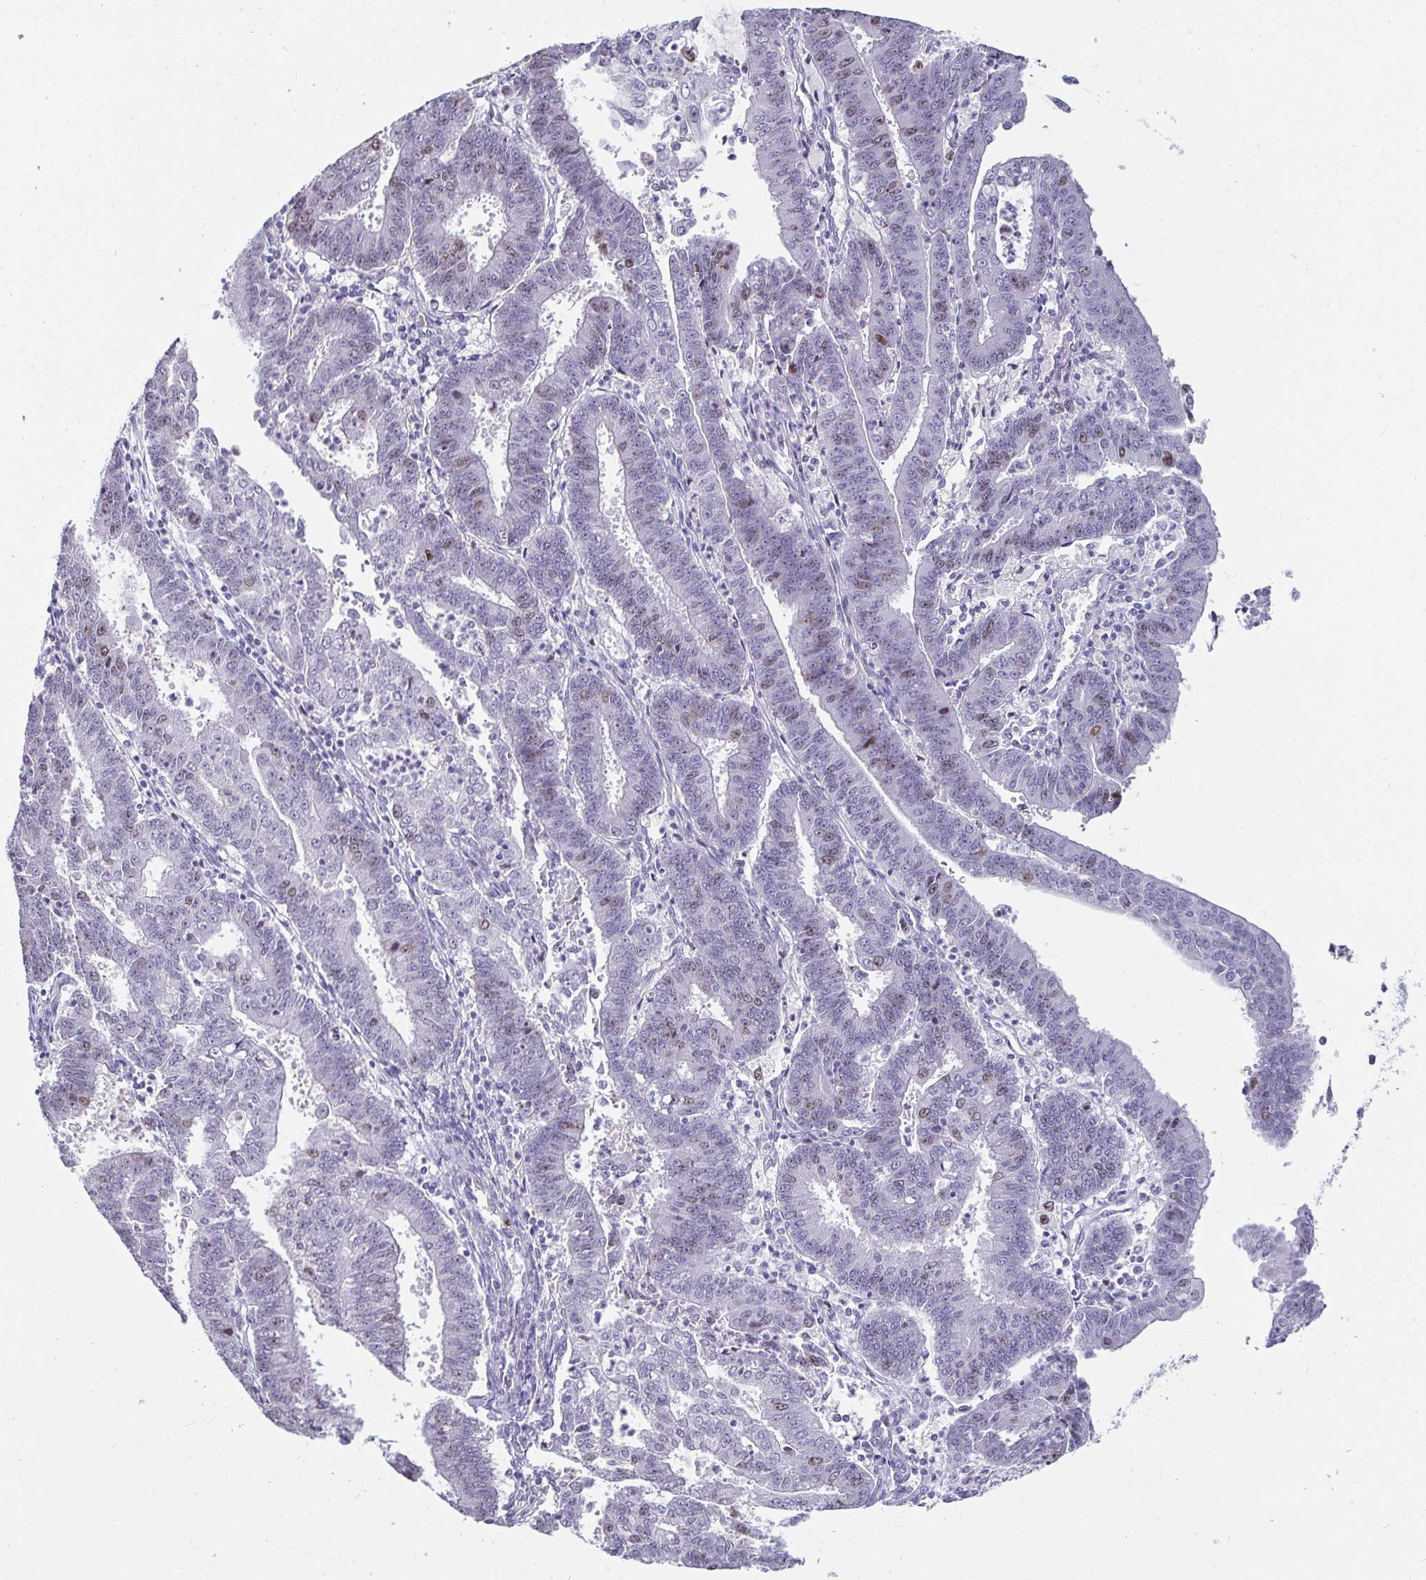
{"staining": {"intensity": "moderate", "quantity": "<25%", "location": "nuclear"}, "tissue": "endometrial cancer", "cell_type": "Tumor cells", "image_type": "cancer", "snomed": [{"axis": "morphology", "description": "Adenocarcinoma, NOS"}, {"axis": "topography", "description": "Endometrium"}], "caption": "Protein expression by IHC shows moderate nuclear staining in about <25% of tumor cells in adenocarcinoma (endometrial).", "gene": "ANLN", "patient": {"sex": "female", "age": 73}}